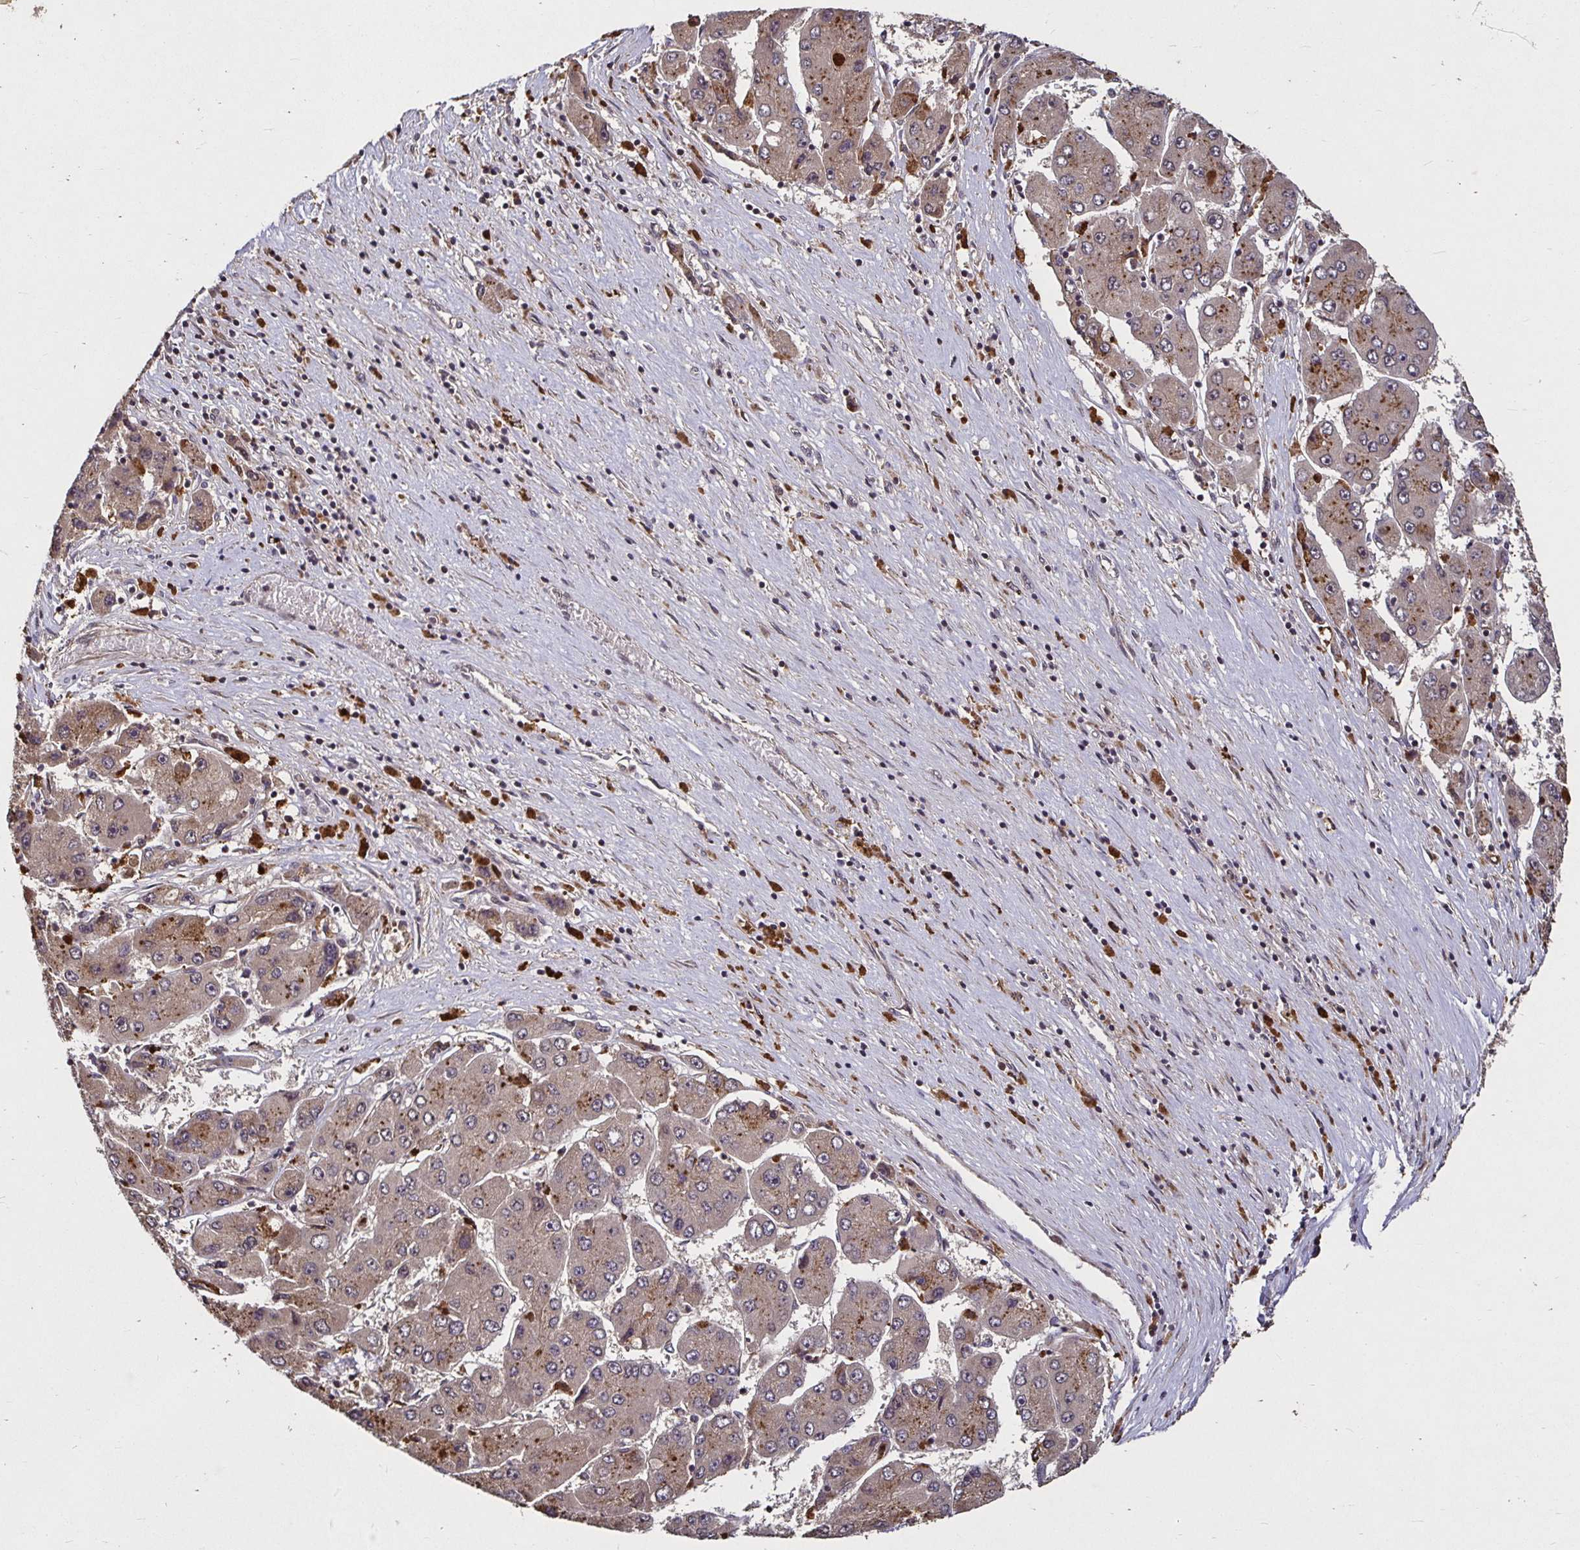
{"staining": {"intensity": "weak", "quantity": "<25%", "location": "cytoplasmic/membranous"}, "tissue": "liver cancer", "cell_type": "Tumor cells", "image_type": "cancer", "snomed": [{"axis": "morphology", "description": "Carcinoma, Hepatocellular, NOS"}, {"axis": "topography", "description": "Liver"}], "caption": "DAB (3,3'-diaminobenzidine) immunohistochemical staining of human liver cancer displays no significant positivity in tumor cells. (DAB immunohistochemistry (IHC) with hematoxylin counter stain).", "gene": "SMYD3", "patient": {"sex": "female", "age": 61}}